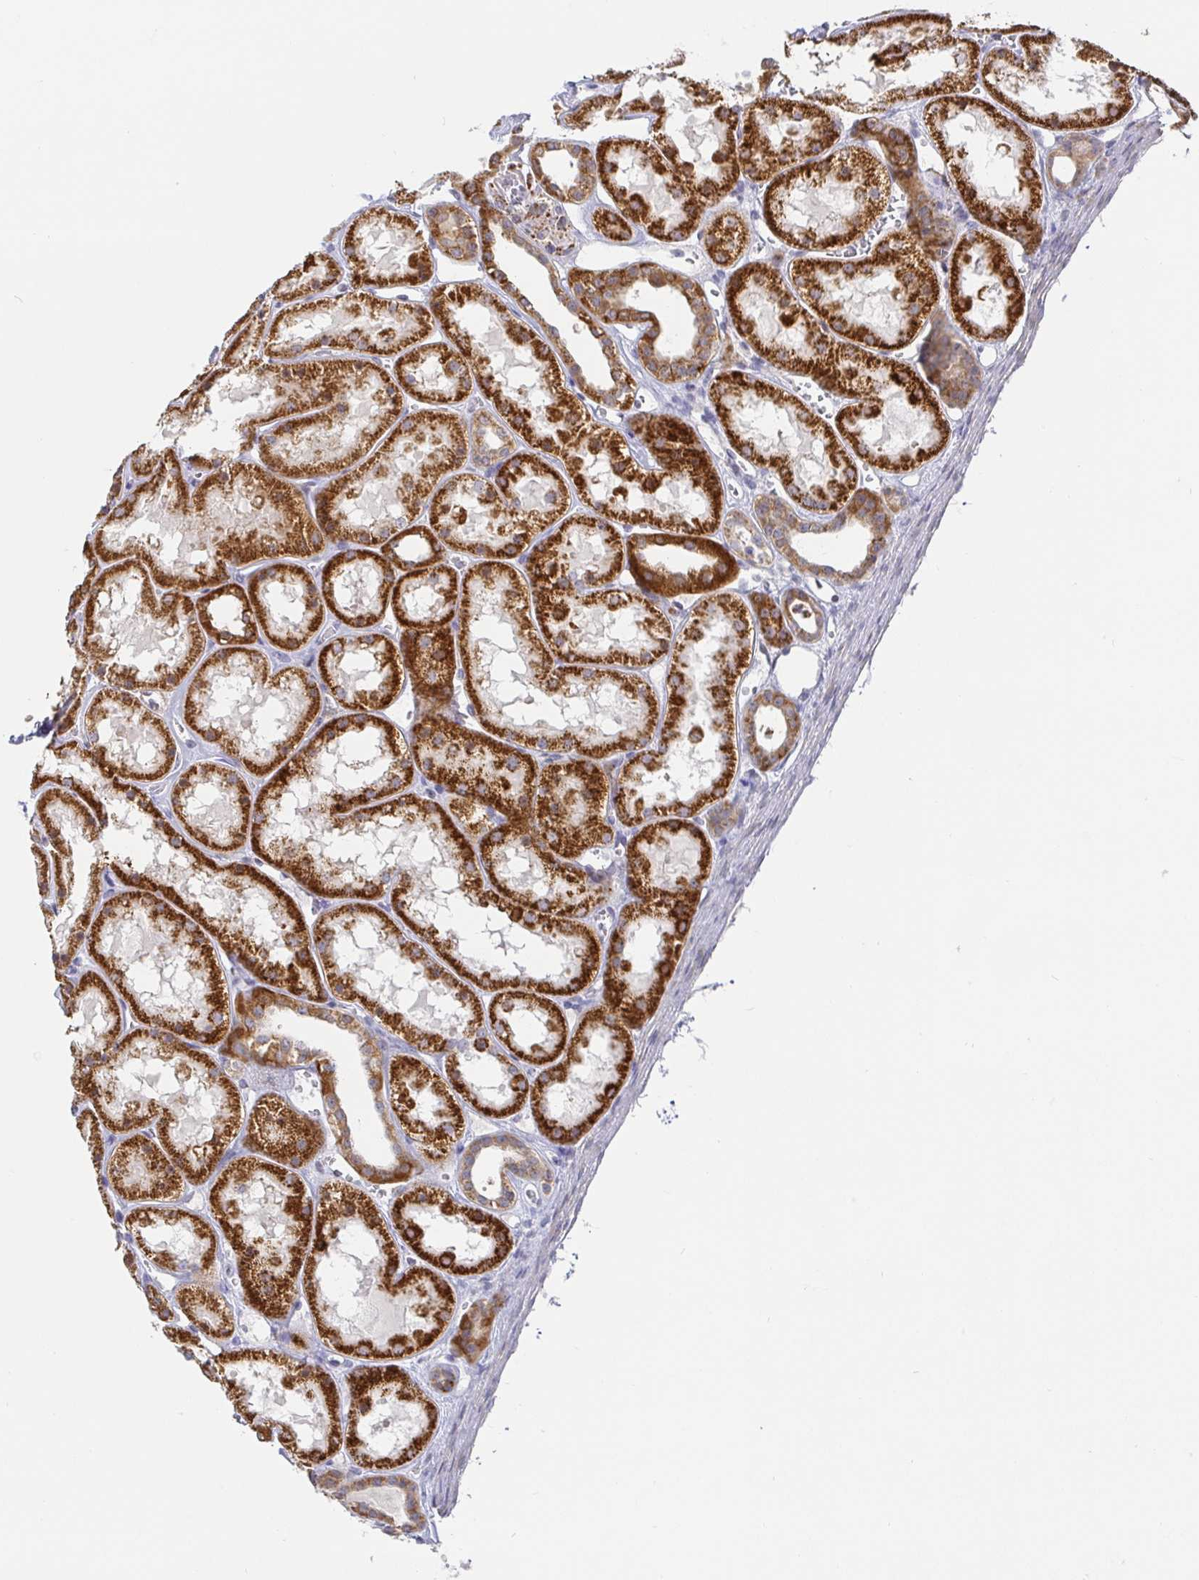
{"staining": {"intensity": "negative", "quantity": "none", "location": "none"}, "tissue": "kidney", "cell_type": "Cells in glomeruli", "image_type": "normal", "snomed": [{"axis": "morphology", "description": "Normal tissue, NOS"}, {"axis": "topography", "description": "Kidney"}], "caption": "IHC image of unremarkable kidney: human kidney stained with DAB (3,3'-diaminobenzidine) exhibits no significant protein expression in cells in glomeruli.", "gene": "CIT", "patient": {"sex": "female", "age": 41}}